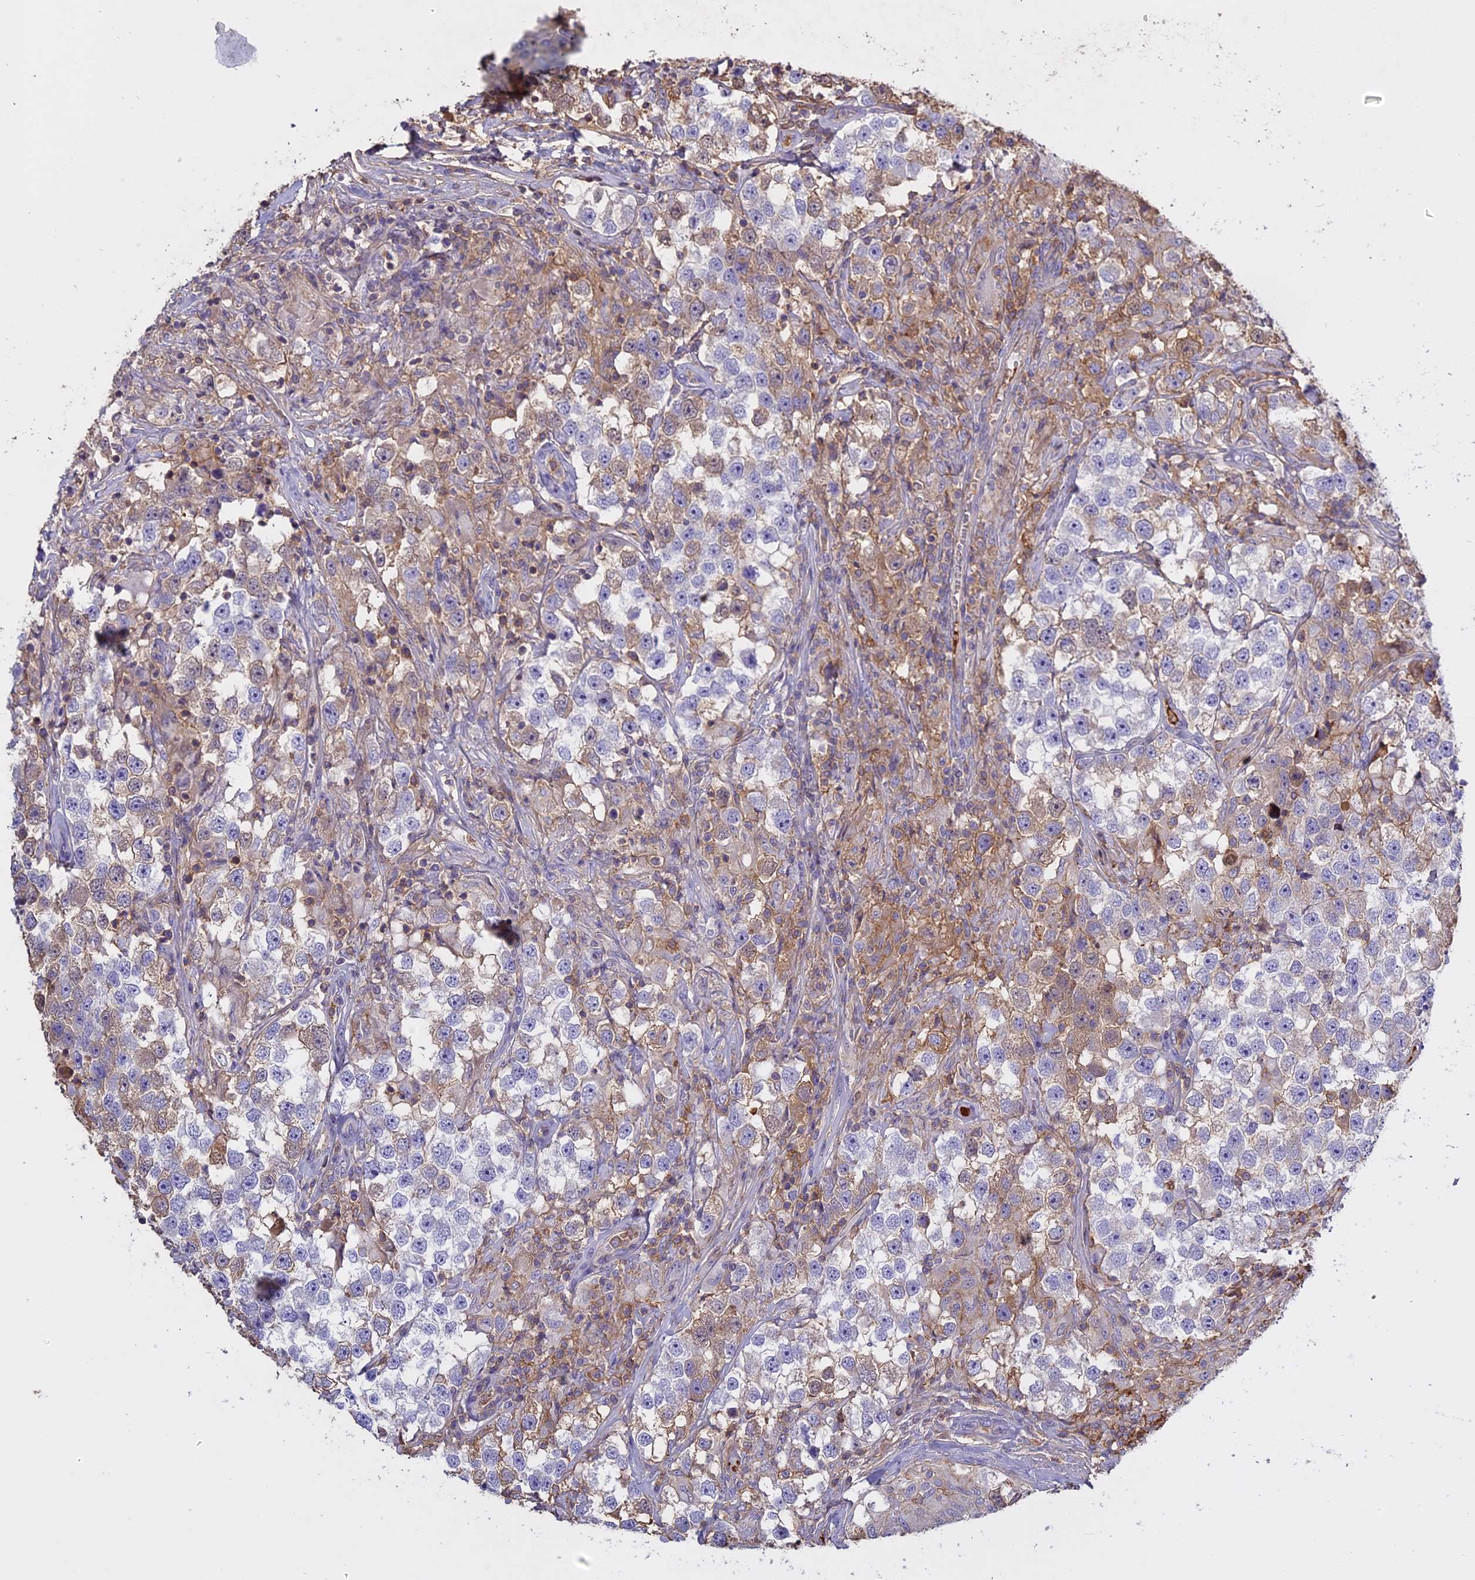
{"staining": {"intensity": "negative", "quantity": "none", "location": "none"}, "tissue": "testis cancer", "cell_type": "Tumor cells", "image_type": "cancer", "snomed": [{"axis": "morphology", "description": "Seminoma, NOS"}, {"axis": "topography", "description": "Testis"}], "caption": "A photomicrograph of human testis seminoma is negative for staining in tumor cells.", "gene": "CFAP119", "patient": {"sex": "male", "age": 46}}